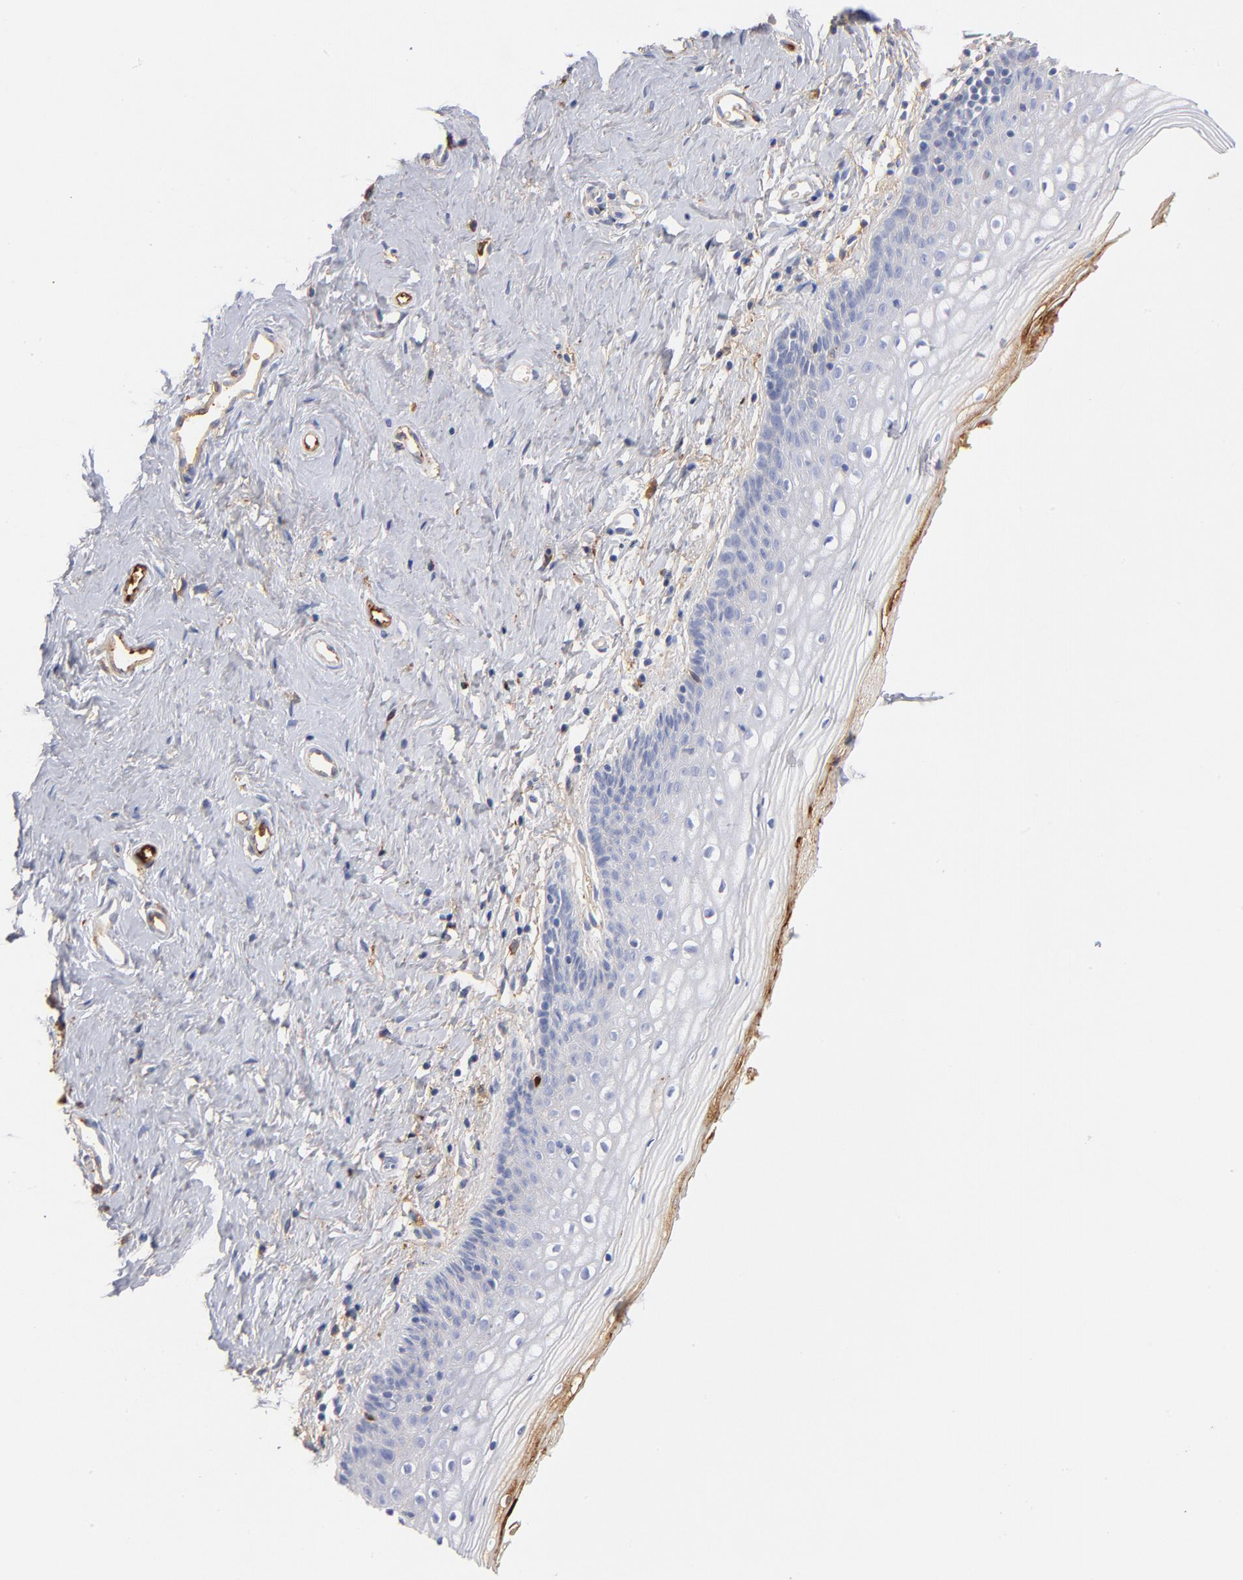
{"staining": {"intensity": "negative", "quantity": "none", "location": "none"}, "tissue": "vagina", "cell_type": "Squamous epithelial cells", "image_type": "normal", "snomed": [{"axis": "morphology", "description": "Normal tissue, NOS"}, {"axis": "topography", "description": "Vagina"}], "caption": "Immunohistochemistry photomicrograph of unremarkable vagina: human vagina stained with DAB (3,3'-diaminobenzidine) shows no significant protein positivity in squamous epithelial cells.", "gene": "C3", "patient": {"sex": "female", "age": 46}}